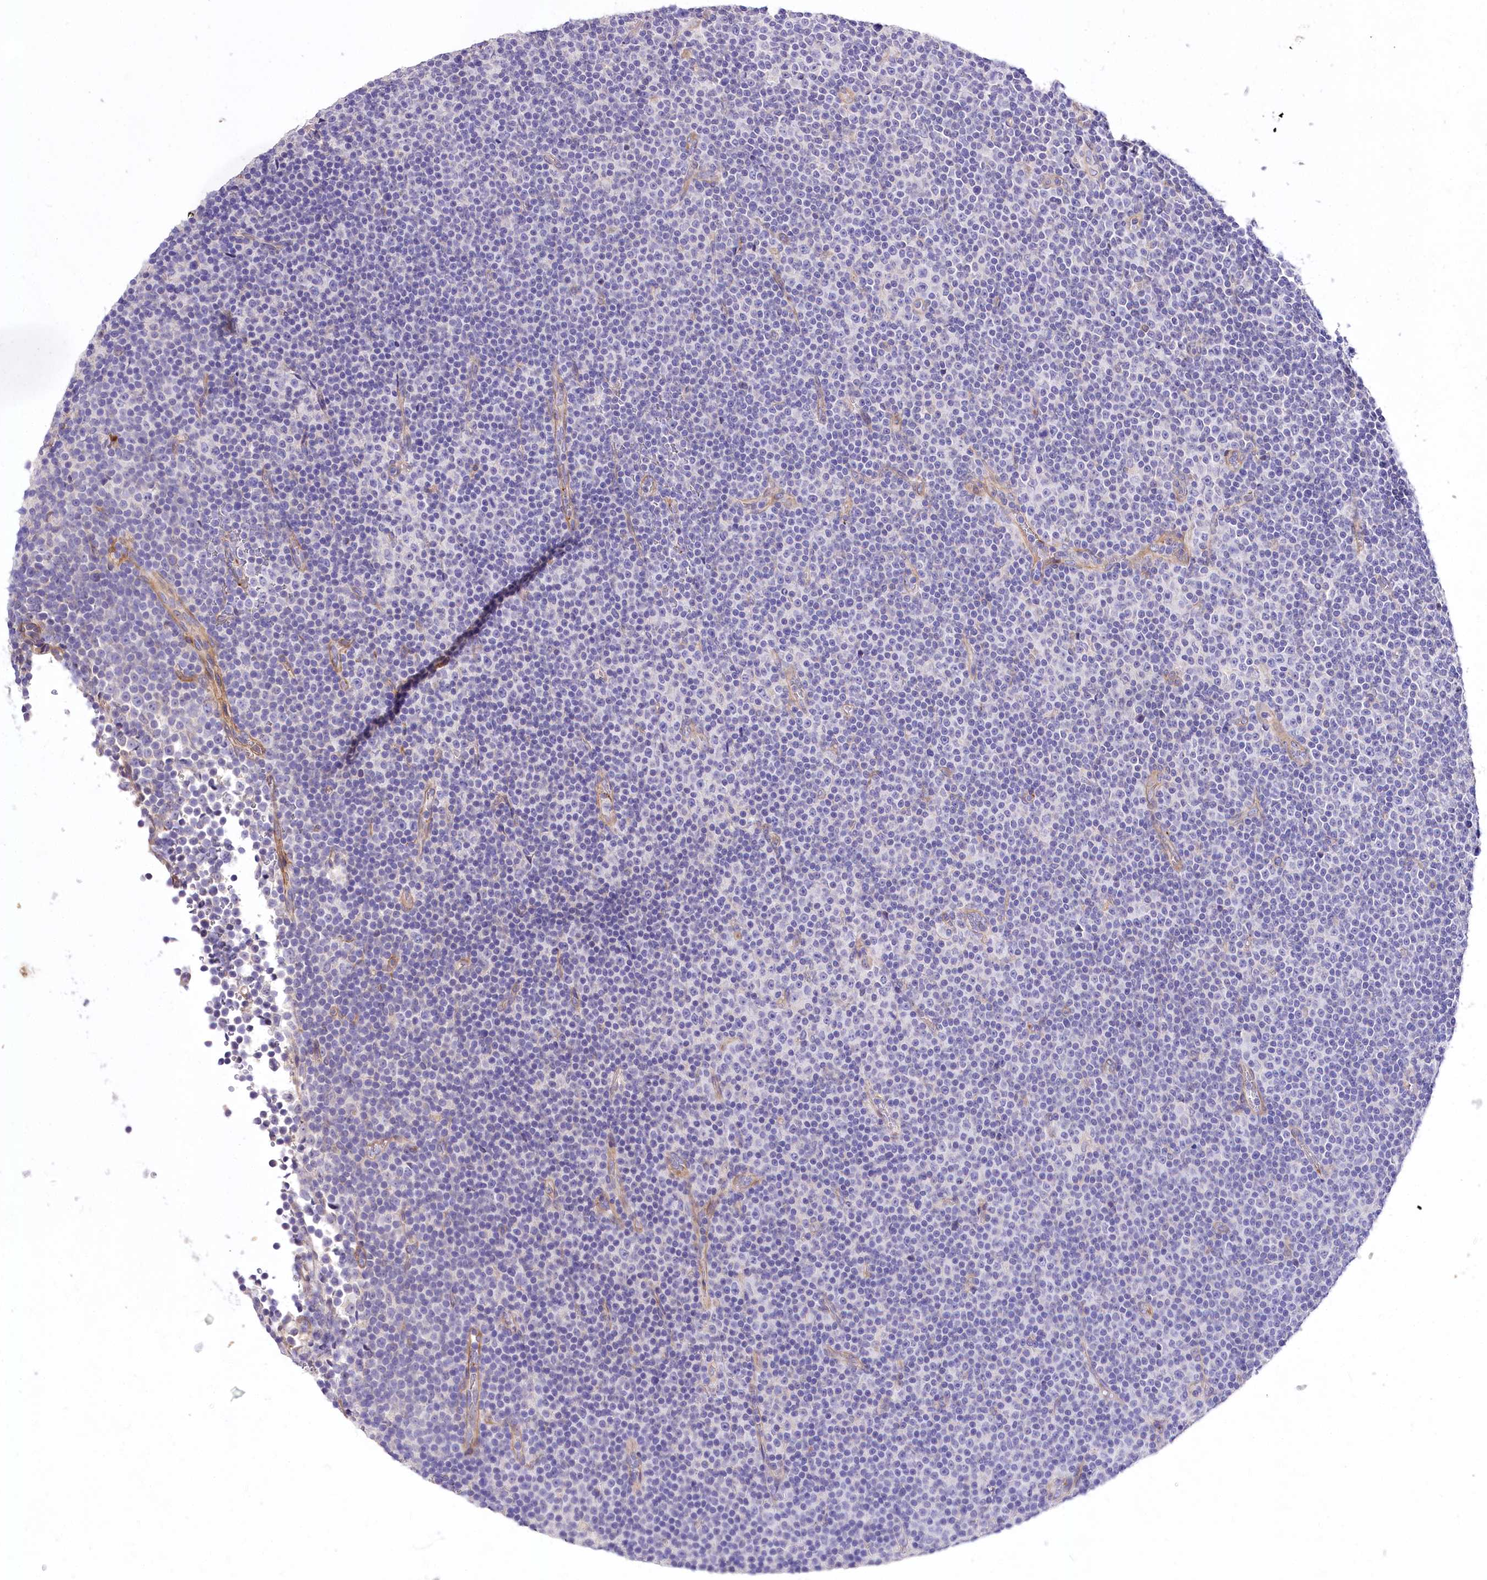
{"staining": {"intensity": "negative", "quantity": "none", "location": "none"}, "tissue": "lymphoma", "cell_type": "Tumor cells", "image_type": "cancer", "snomed": [{"axis": "morphology", "description": "Malignant lymphoma, non-Hodgkin's type, Low grade"}, {"axis": "topography", "description": "Lymph node"}], "caption": "This histopathology image is of malignant lymphoma, non-Hodgkin's type (low-grade) stained with immunohistochemistry (IHC) to label a protein in brown with the nuclei are counter-stained blue. There is no expression in tumor cells.", "gene": "RDH16", "patient": {"sex": "female", "age": 67}}